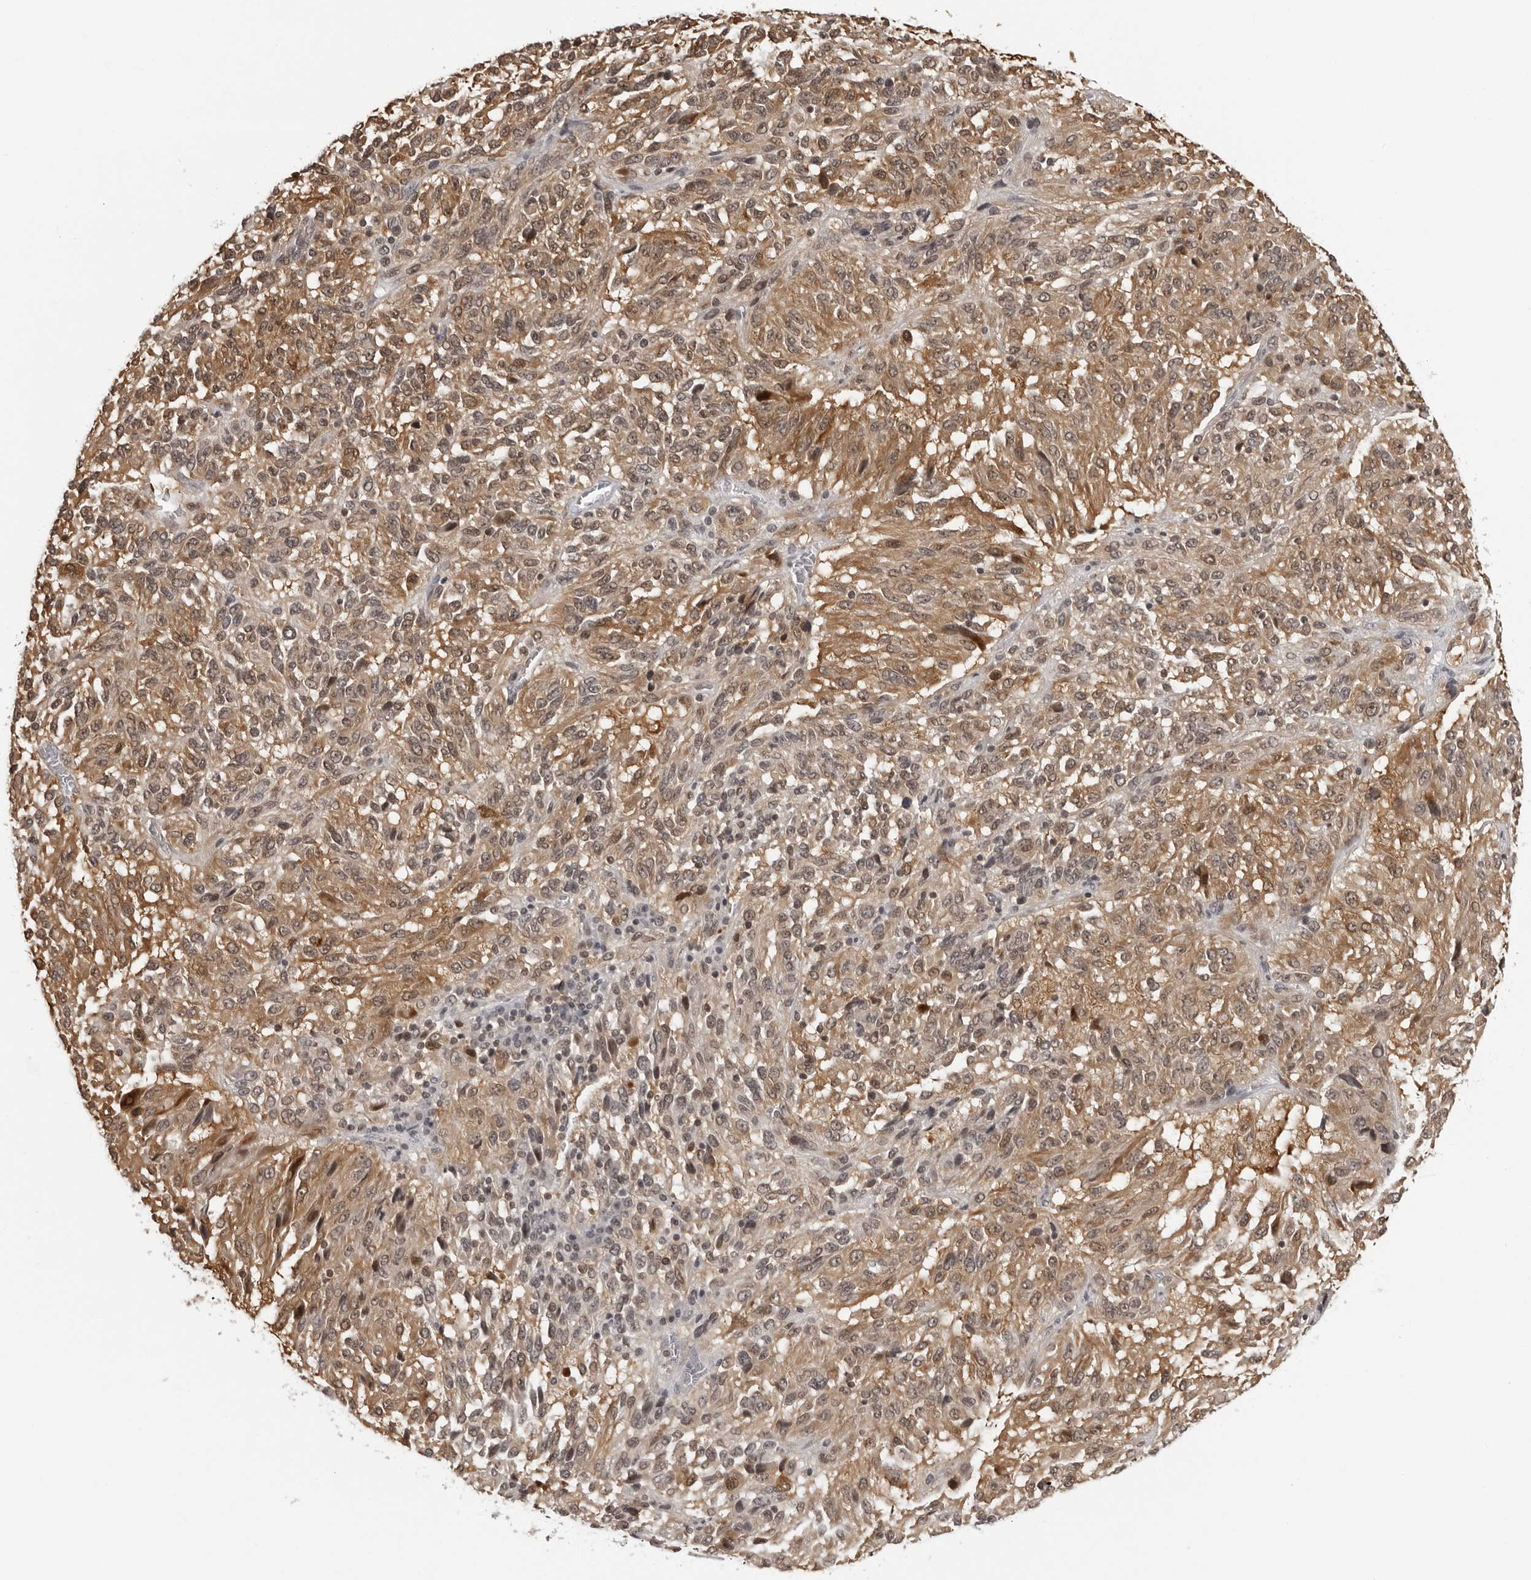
{"staining": {"intensity": "moderate", "quantity": ">75%", "location": "cytoplasmic/membranous"}, "tissue": "melanoma", "cell_type": "Tumor cells", "image_type": "cancer", "snomed": [{"axis": "morphology", "description": "Malignant melanoma, Metastatic site"}, {"axis": "topography", "description": "Lung"}], "caption": "This histopathology image reveals immunohistochemistry (IHC) staining of human melanoma, with medium moderate cytoplasmic/membranous positivity in about >75% of tumor cells.", "gene": "HSPH1", "patient": {"sex": "male", "age": 64}}